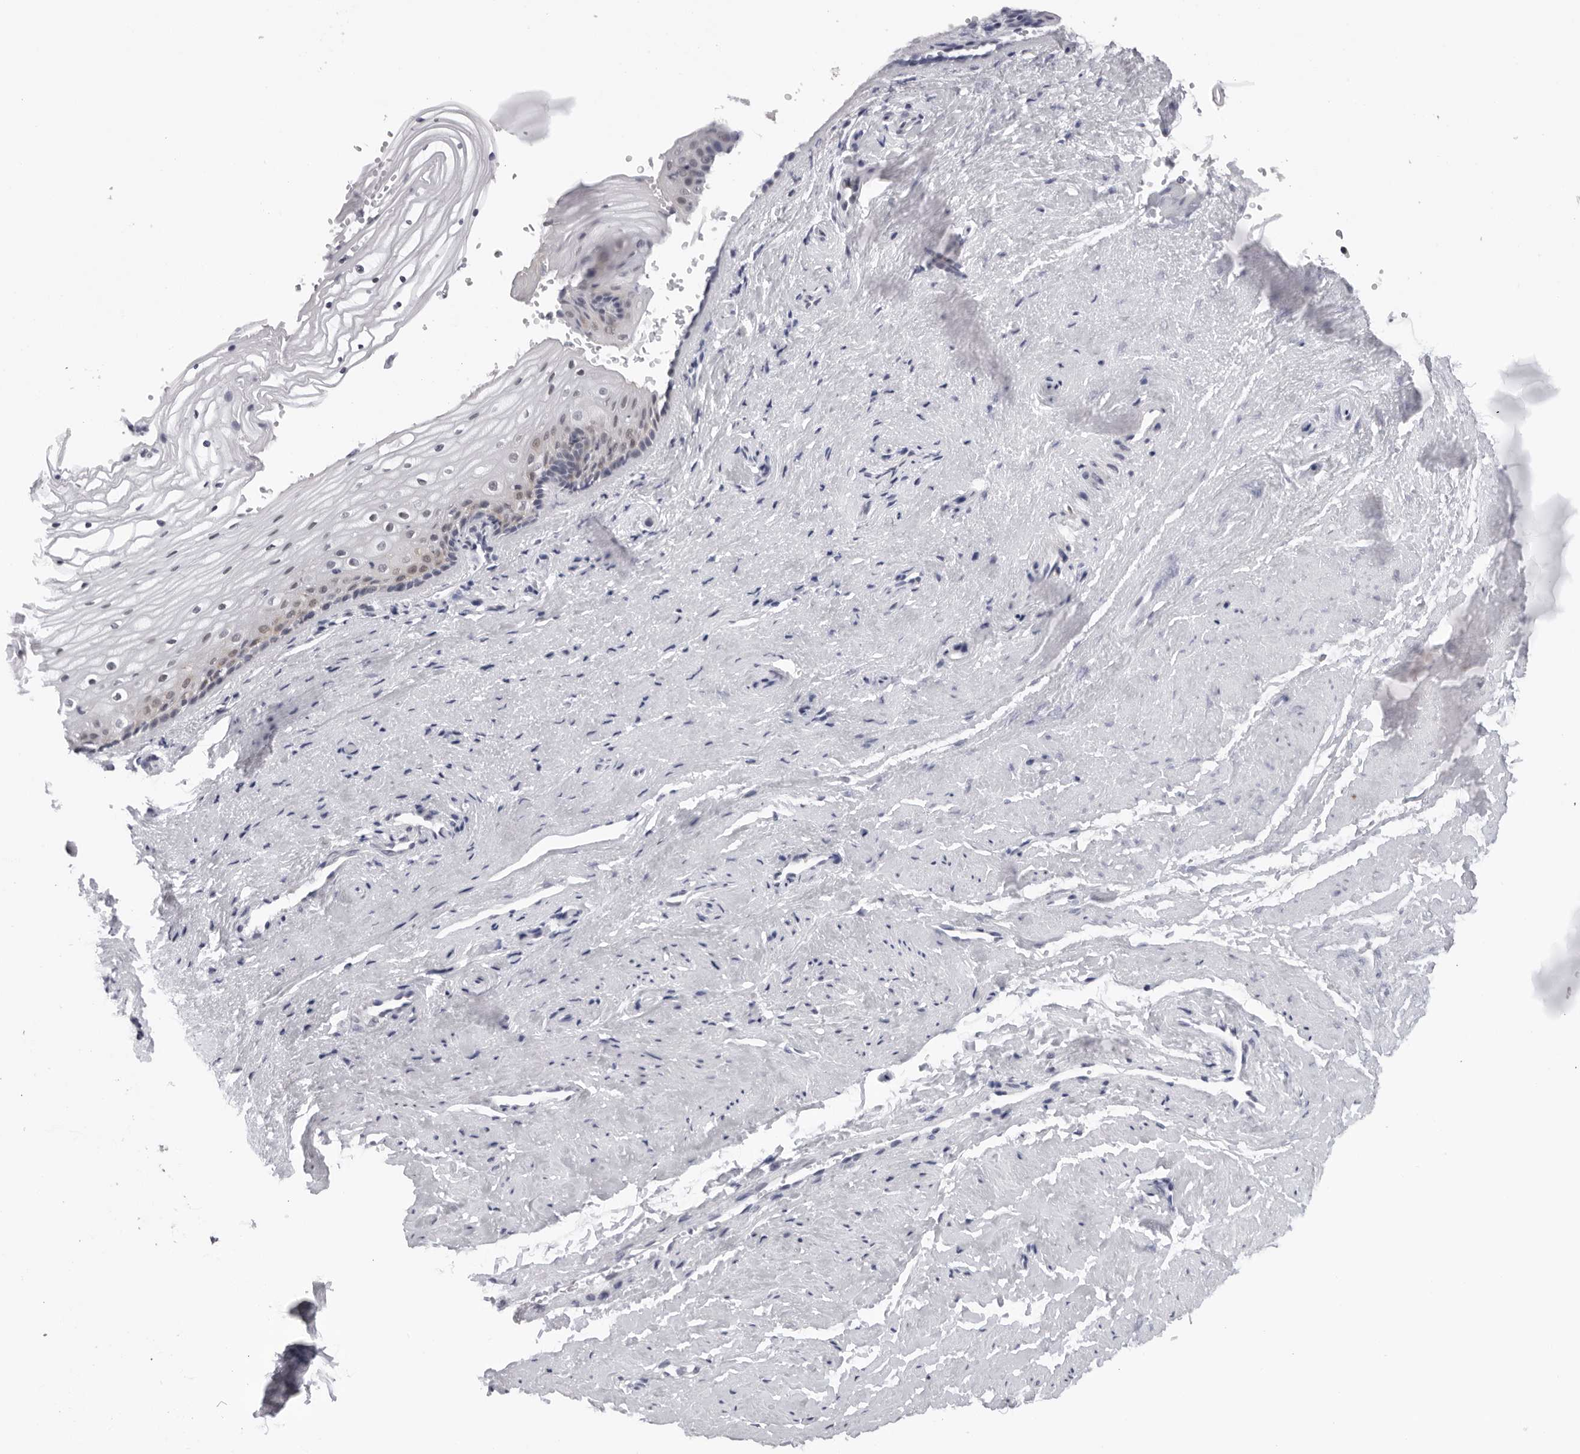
{"staining": {"intensity": "weak", "quantity": "<25%", "location": "cytoplasmic/membranous,nuclear"}, "tissue": "vagina", "cell_type": "Squamous epithelial cells", "image_type": "normal", "snomed": [{"axis": "morphology", "description": "Normal tissue, NOS"}, {"axis": "topography", "description": "Vagina"}], "caption": "A histopathology image of vagina stained for a protein shows no brown staining in squamous epithelial cells. (DAB immunohistochemistry with hematoxylin counter stain).", "gene": "CPT2", "patient": {"sex": "female", "age": 46}}